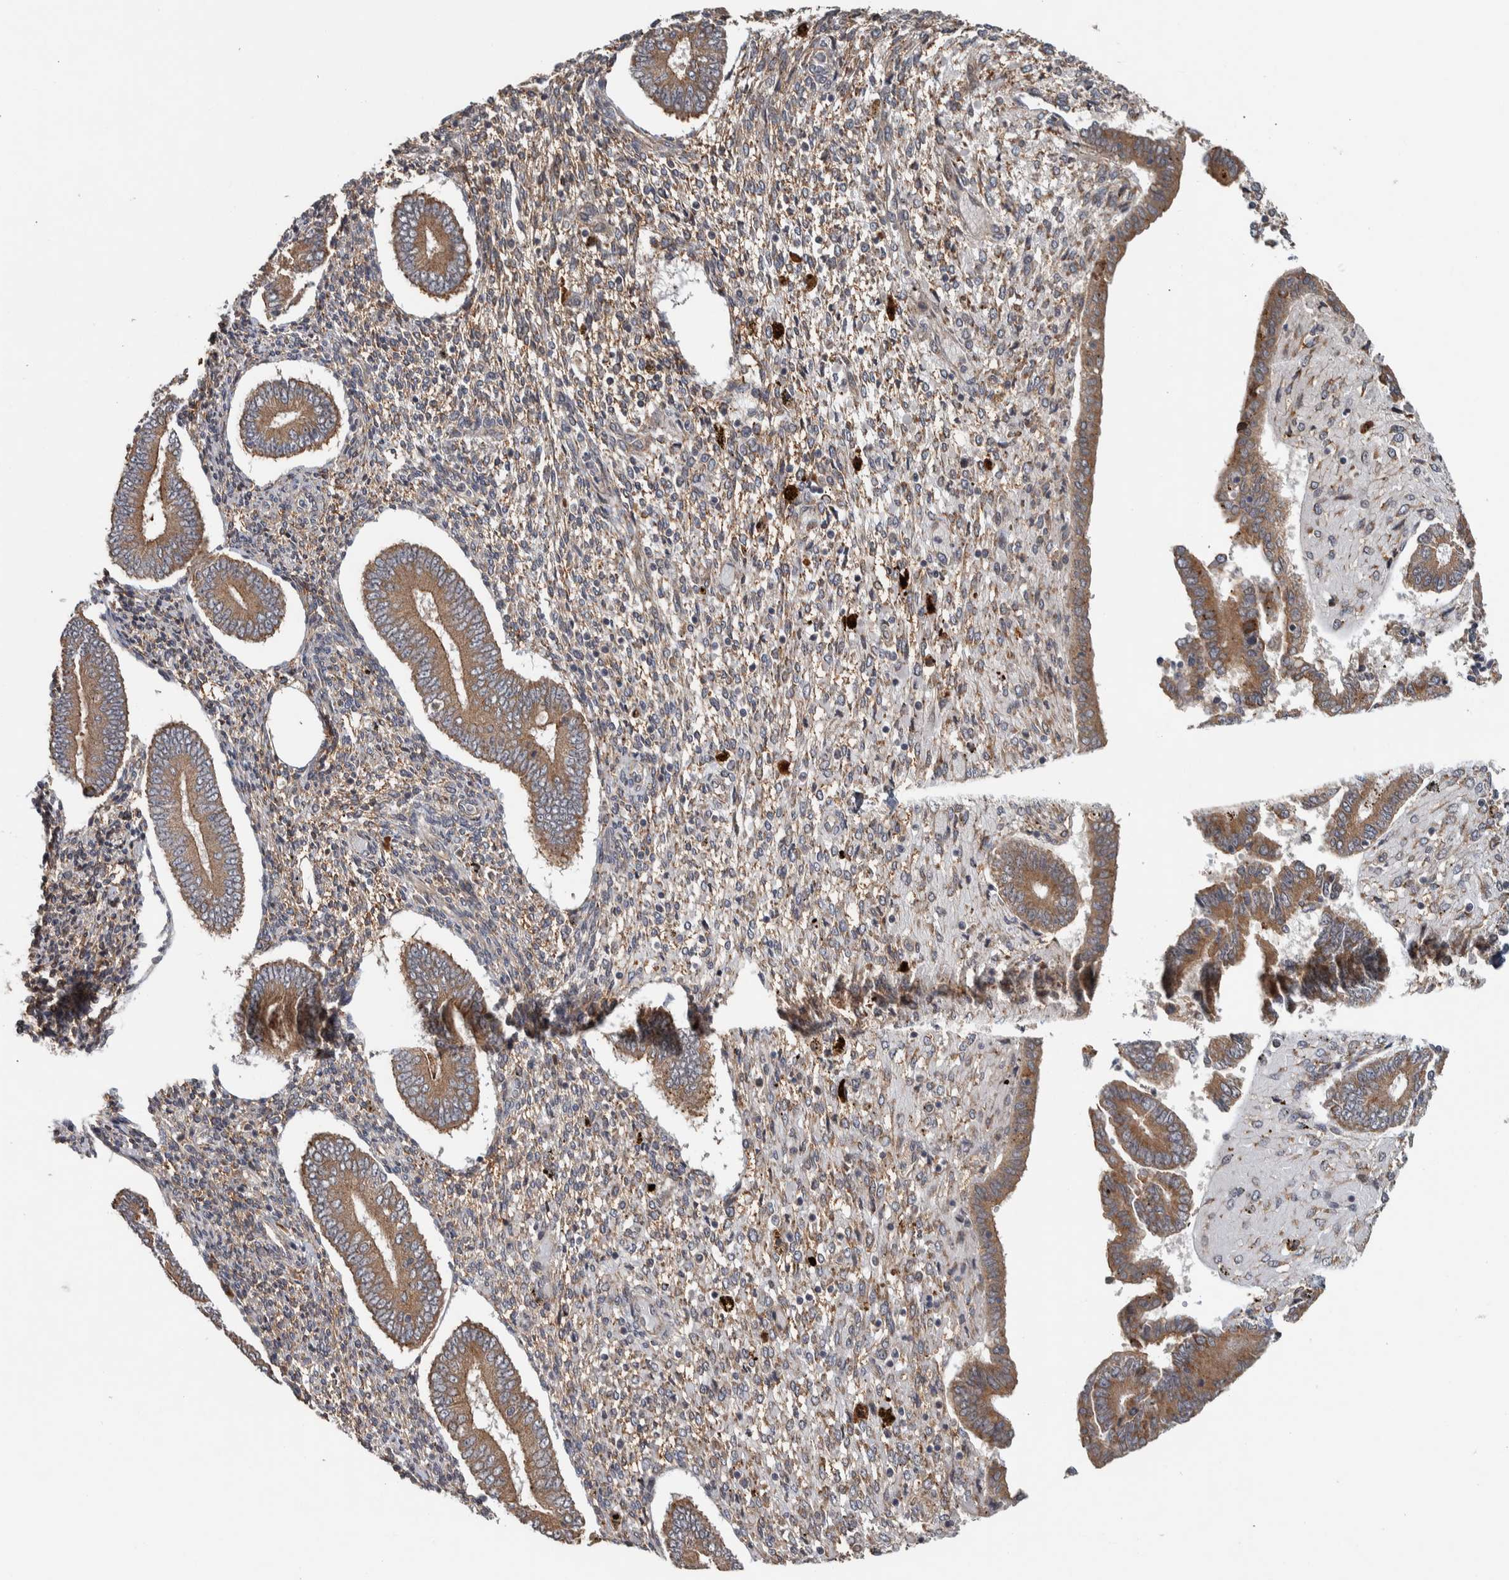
{"staining": {"intensity": "weak", "quantity": "<25%", "location": "cytoplasmic/membranous"}, "tissue": "endometrium", "cell_type": "Cells in endometrial stroma", "image_type": "normal", "snomed": [{"axis": "morphology", "description": "Normal tissue, NOS"}, {"axis": "topography", "description": "Endometrium"}], "caption": "A high-resolution micrograph shows immunohistochemistry staining of benign endometrium, which demonstrates no significant expression in cells in endometrial stroma. (DAB immunohistochemistry, high magnification).", "gene": "TBC1D31", "patient": {"sex": "female", "age": 42}}